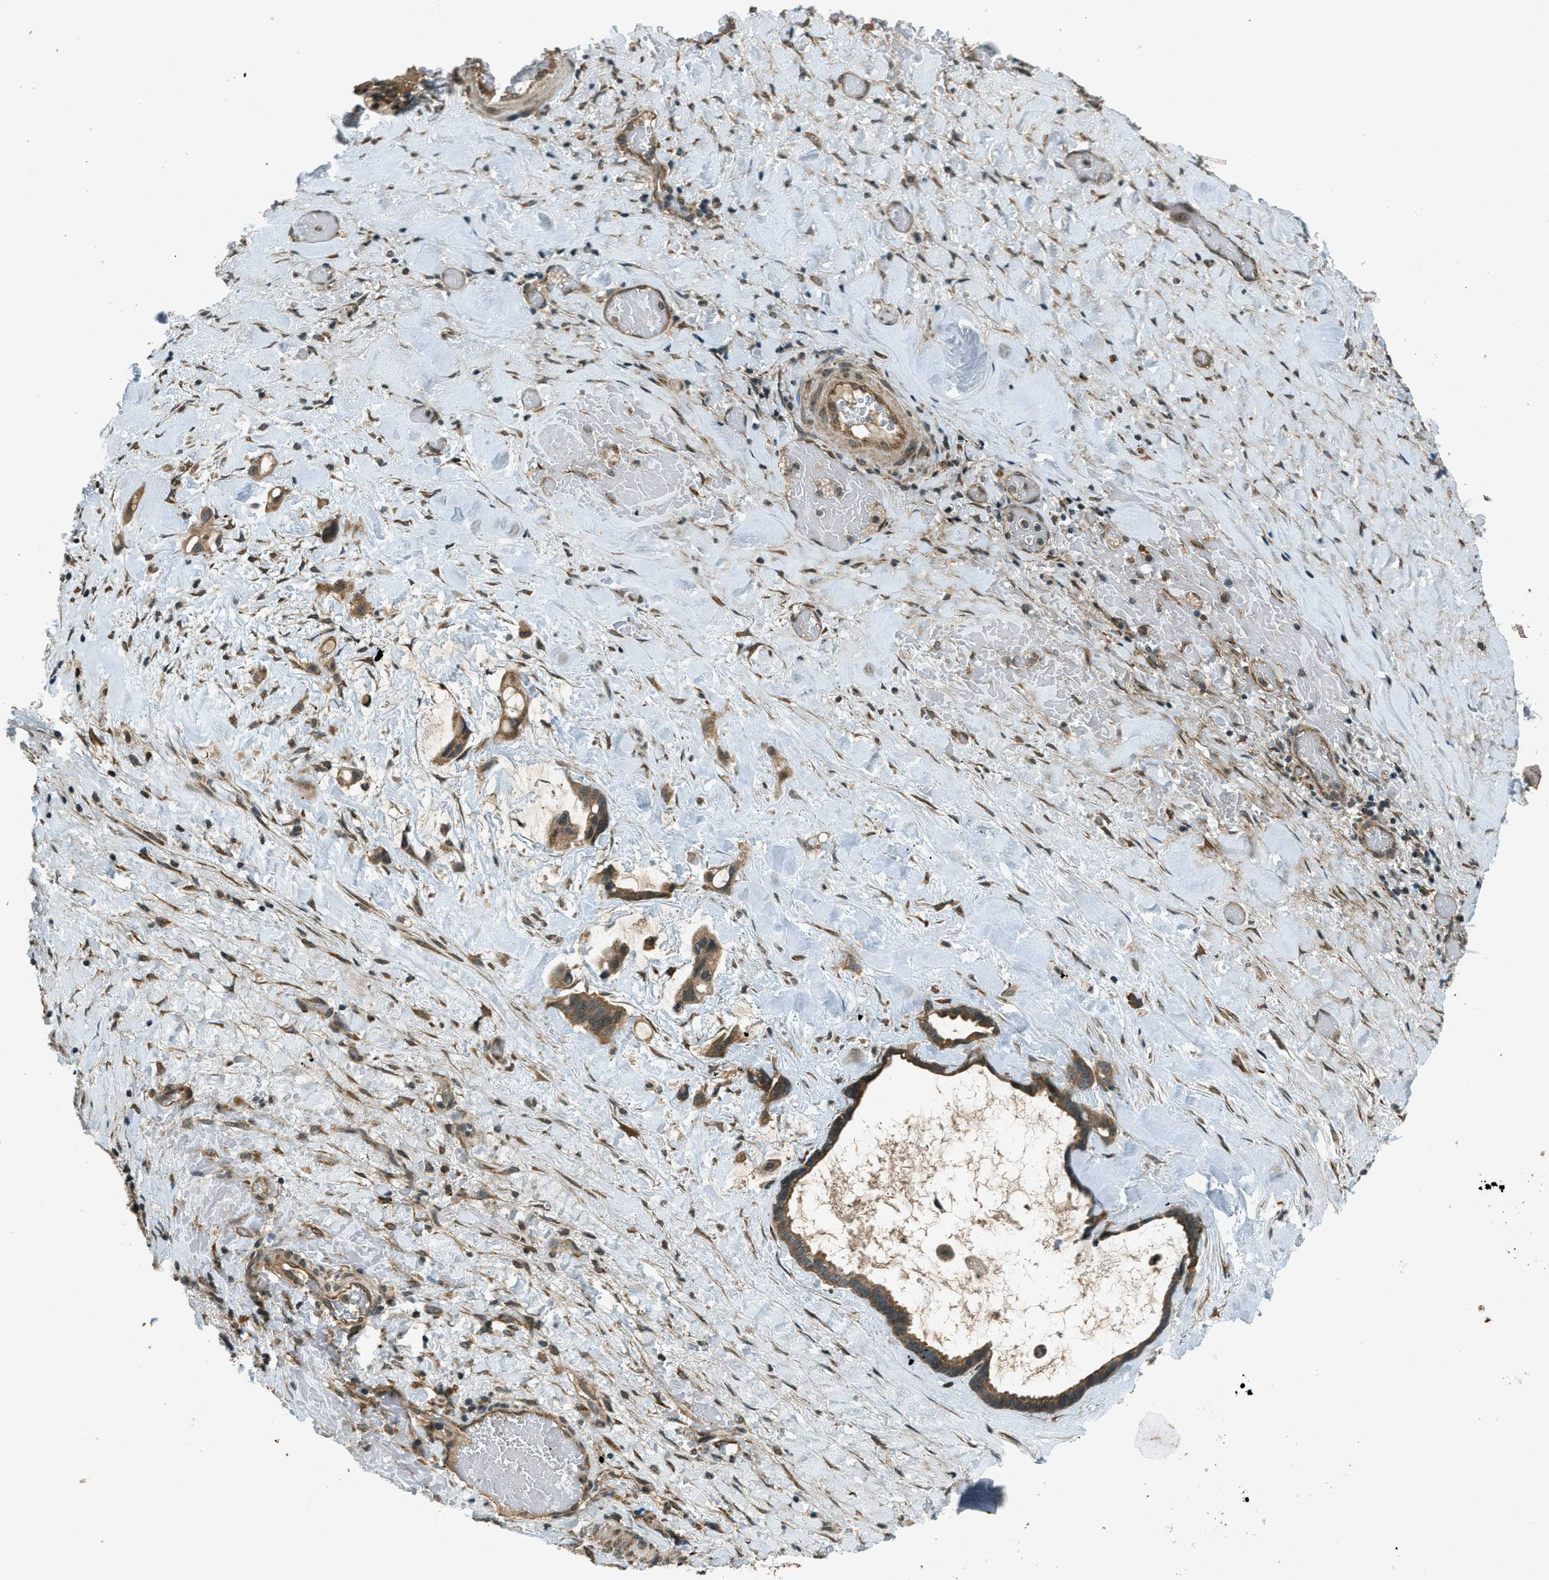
{"staining": {"intensity": "moderate", "quantity": ">75%", "location": "cytoplasmic/membranous"}, "tissue": "liver cancer", "cell_type": "Tumor cells", "image_type": "cancer", "snomed": [{"axis": "morphology", "description": "Cholangiocarcinoma"}, {"axis": "topography", "description": "Liver"}], "caption": "Protein expression analysis of human liver cancer reveals moderate cytoplasmic/membranous positivity in approximately >75% of tumor cells. (Stains: DAB (3,3'-diaminobenzidine) in brown, nuclei in blue, Microscopy: brightfield microscopy at high magnification).", "gene": "EIF2AK3", "patient": {"sex": "female", "age": 65}}